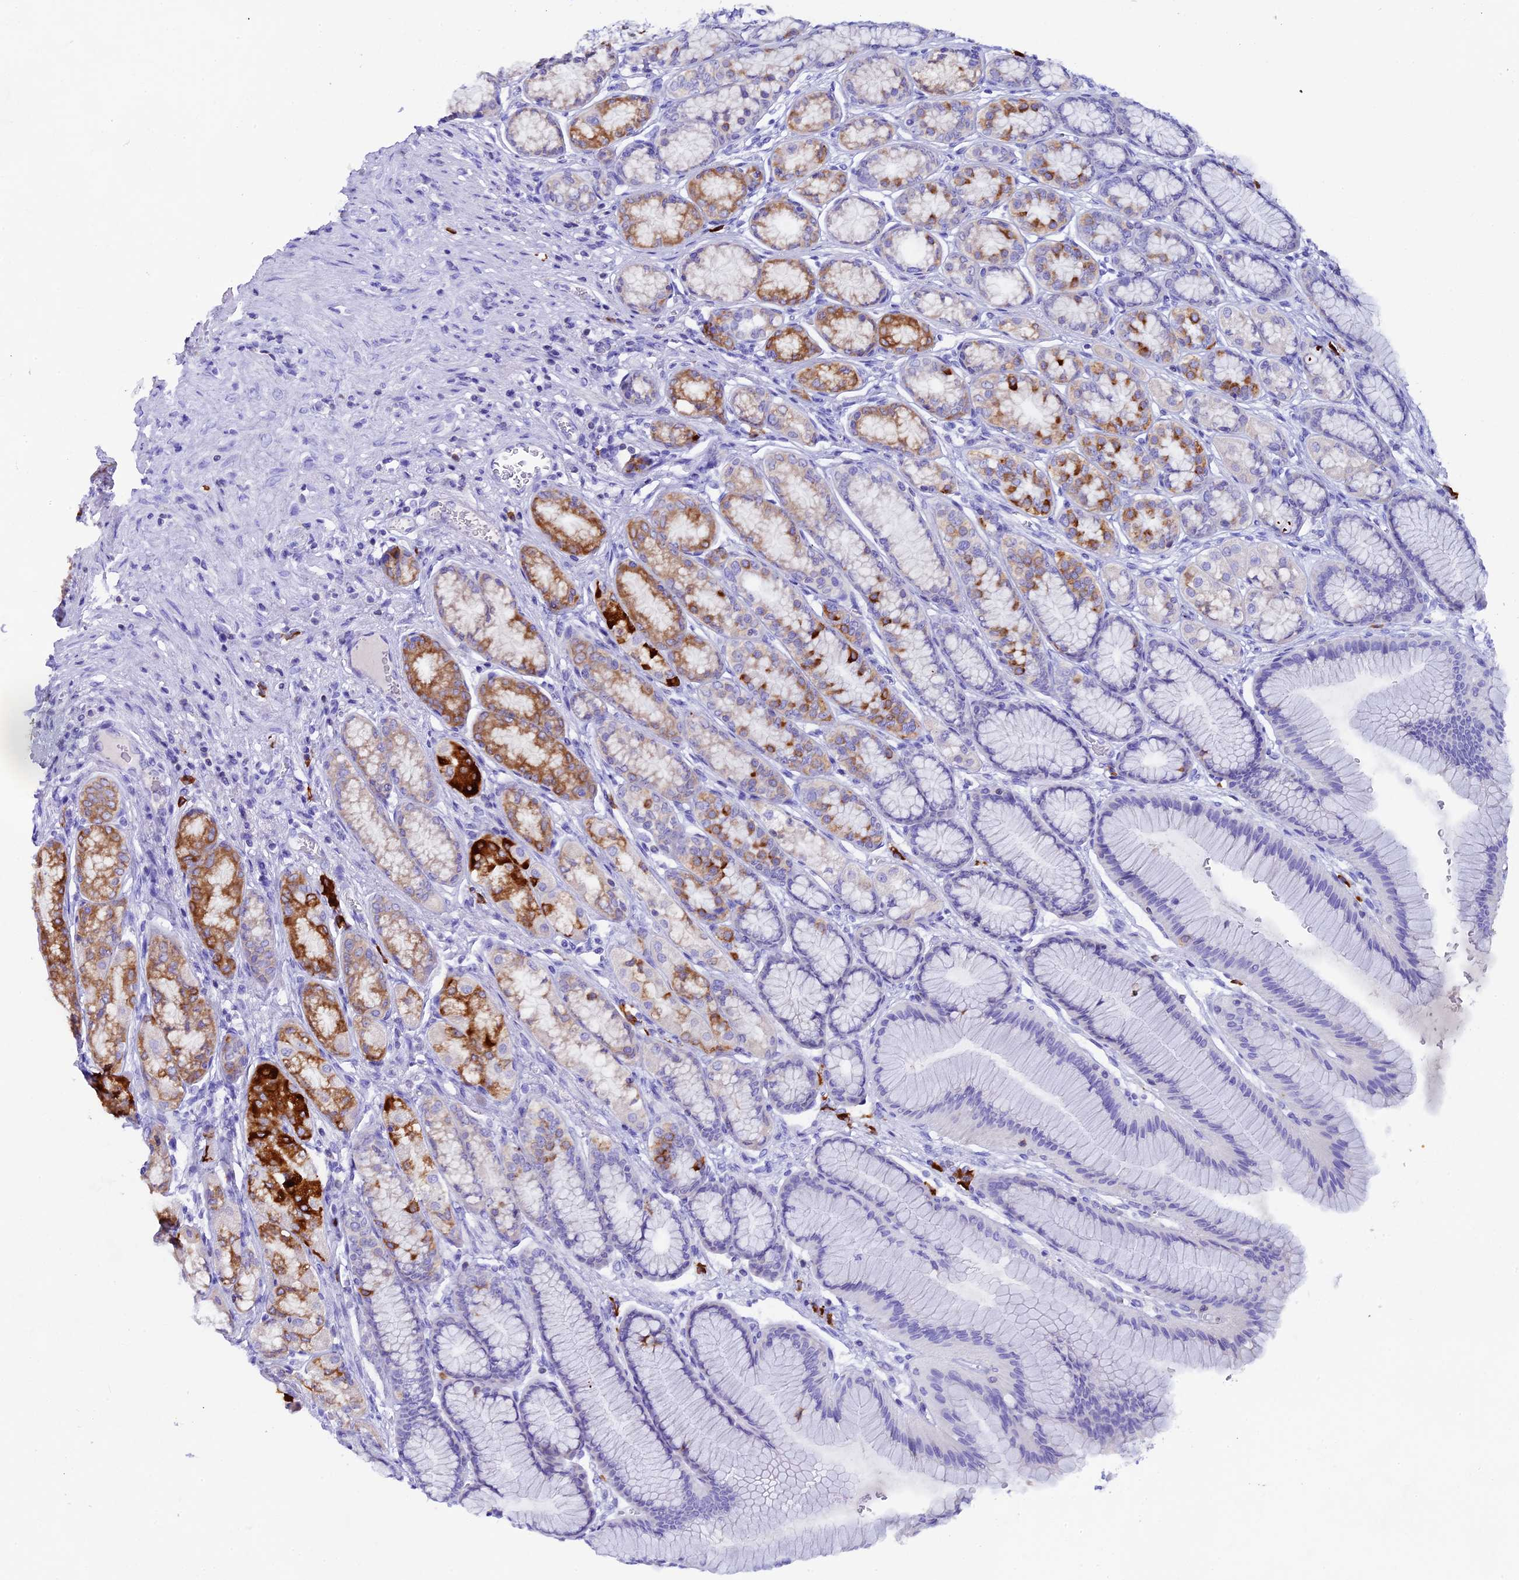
{"staining": {"intensity": "strong", "quantity": "25%-75%", "location": "cytoplasmic/membranous"}, "tissue": "stomach", "cell_type": "Glandular cells", "image_type": "normal", "snomed": [{"axis": "morphology", "description": "Normal tissue, NOS"}, {"axis": "morphology", "description": "Adenocarcinoma, NOS"}, {"axis": "morphology", "description": "Adenocarcinoma, High grade"}, {"axis": "topography", "description": "Stomach, upper"}, {"axis": "topography", "description": "Stomach"}], "caption": "IHC micrograph of normal human stomach stained for a protein (brown), which shows high levels of strong cytoplasmic/membranous expression in approximately 25%-75% of glandular cells.", "gene": "FKBP11", "patient": {"sex": "female", "age": 65}}